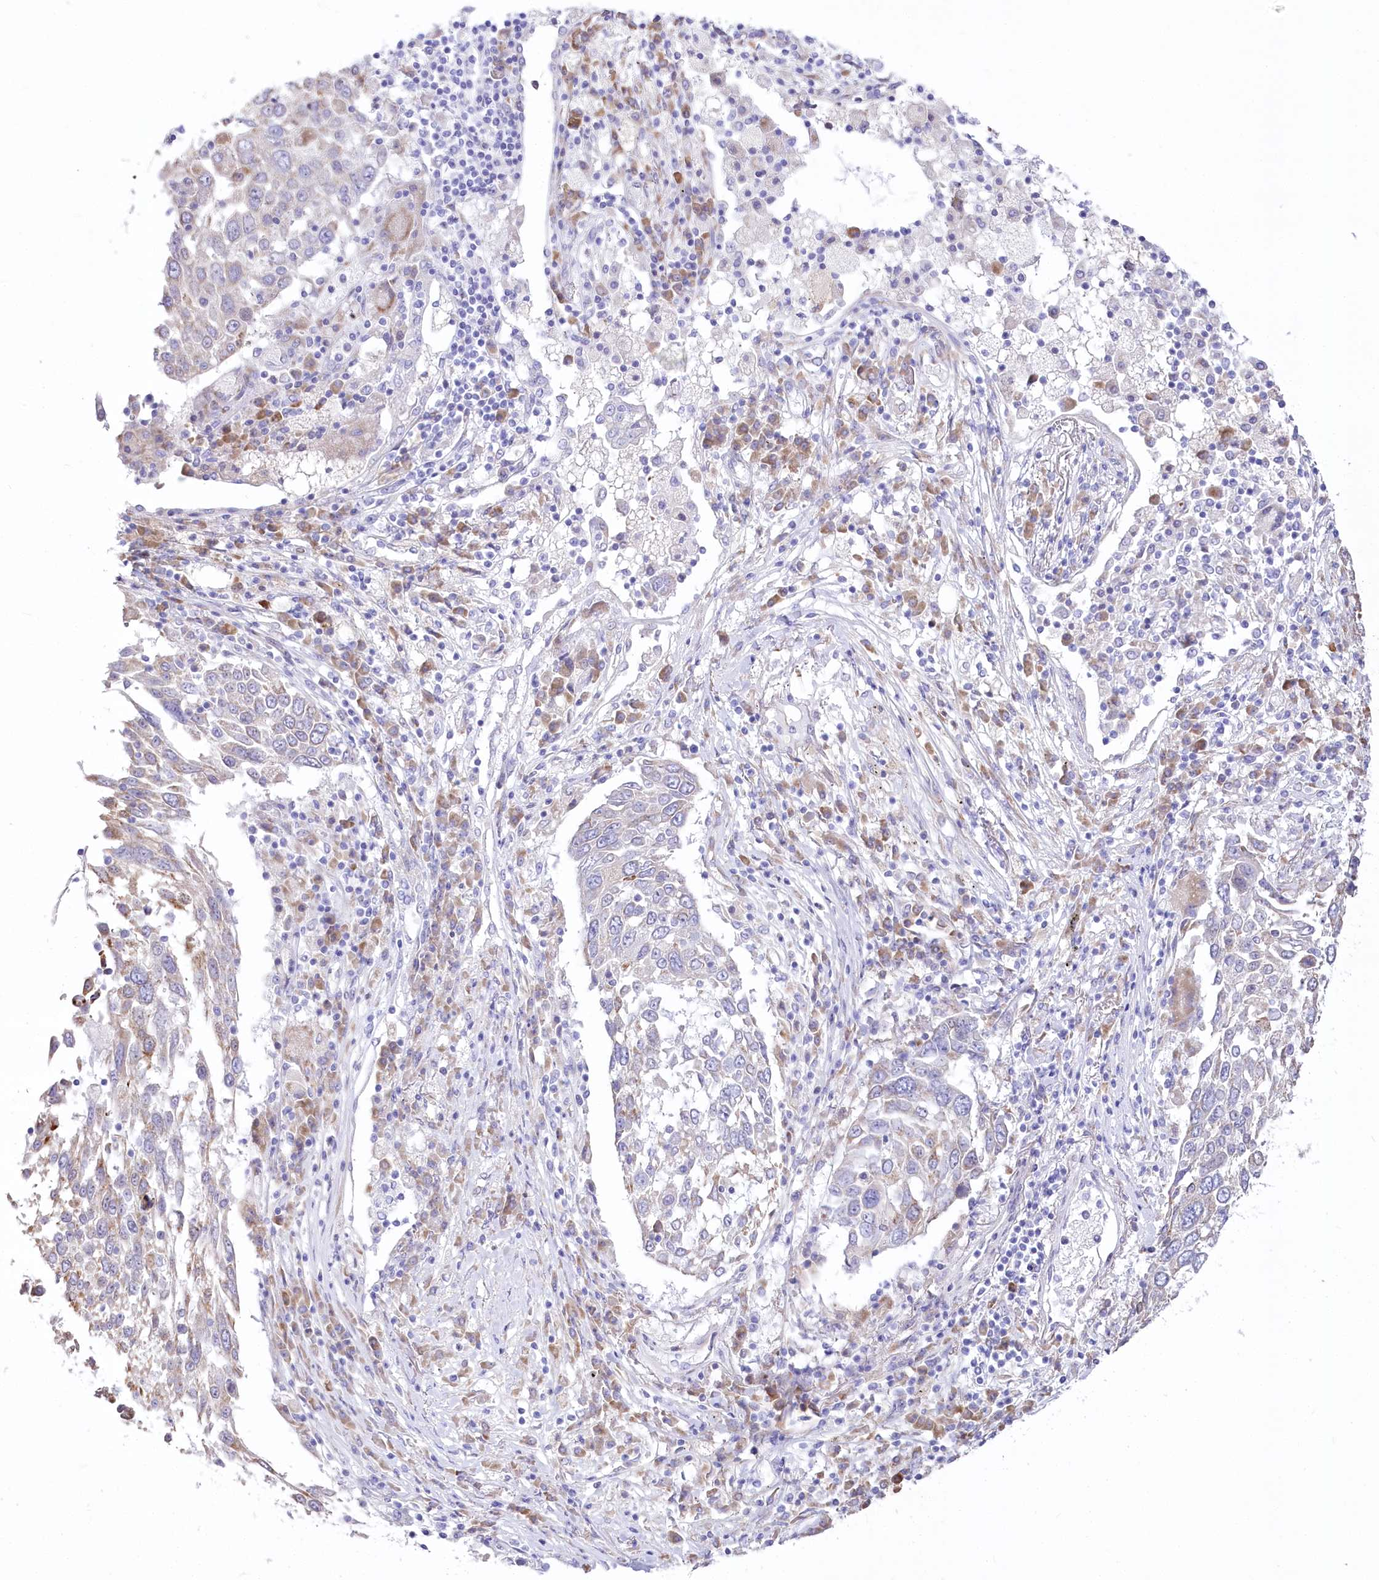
{"staining": {"intensity": "negative", "quantity": "none", "location": "none"}, "tissue": "lung cancer", "cell_type": "Tumor cells", "image_type": "cancer", "snomed": [{"axis": "morphology", "description": "Squamous cell carcinoma, NOS"}, {"axis": "topography", "description": "Lung"}], "caption": "Immunohistochemistry micrograph of neoplastic tissue: lung cancer stained with DAB (3,3'-diaminobenzidine) exhibits no significant protein positivity in tumor cells.", "gene": "STT3B", "patient": {"sex": "male", "age": 65}}